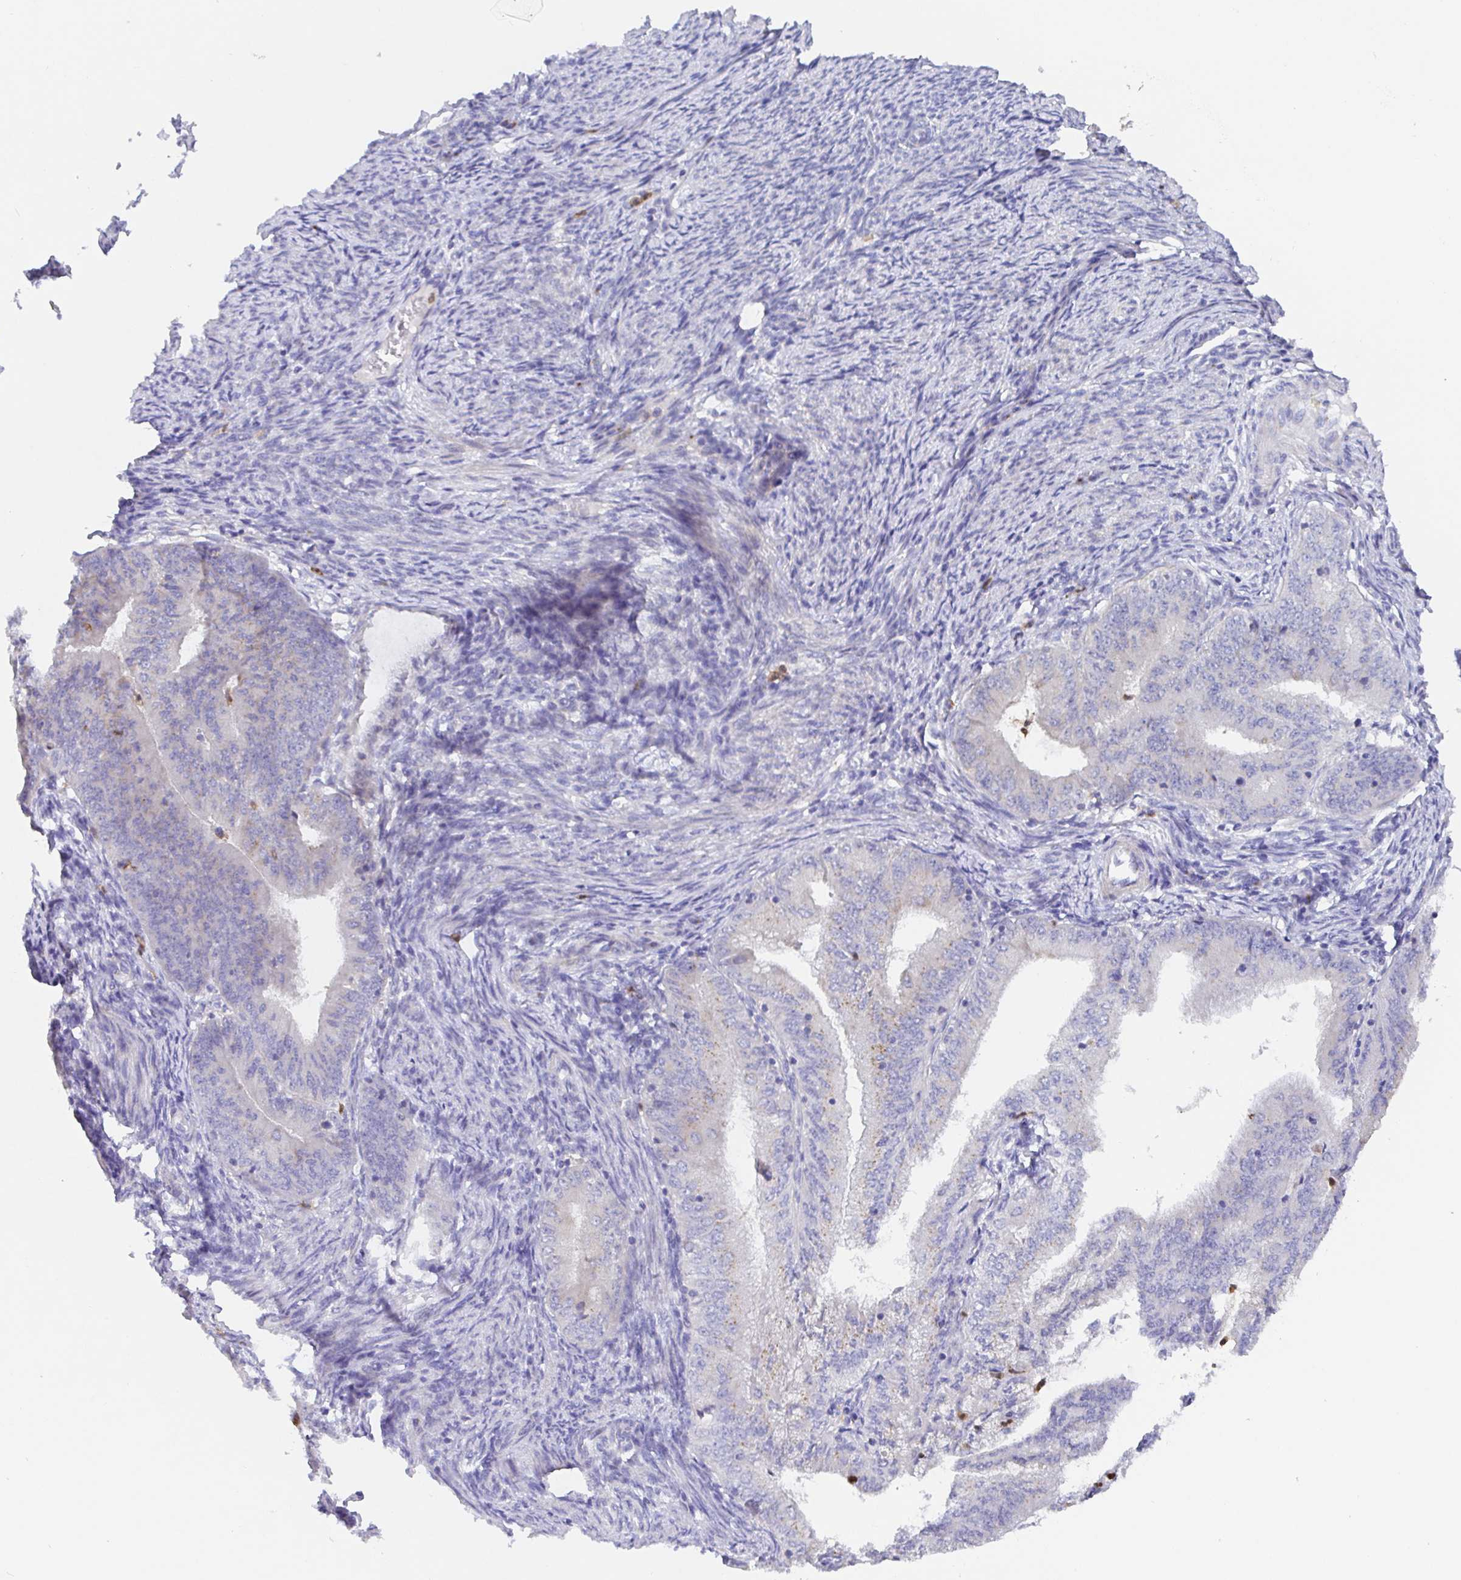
{"staining": {"intensity": "negative", "quantity": "none", "location": "none"}, "tissue": "endometrial cancer", "cell_type": "Tumor cells", "image_type": "cancer", "snomed": [{"axis": "morphology", "description": "Adenocarcinoma, NOS"}, {"axis": "topography", "description": "Endometrium"}], "caption": "Tumor cells show no significant protein positivity in endometrial adenocarcinoma.", "gene": "GOLGA1", "patient": {"sex": "female", "age": 57}}